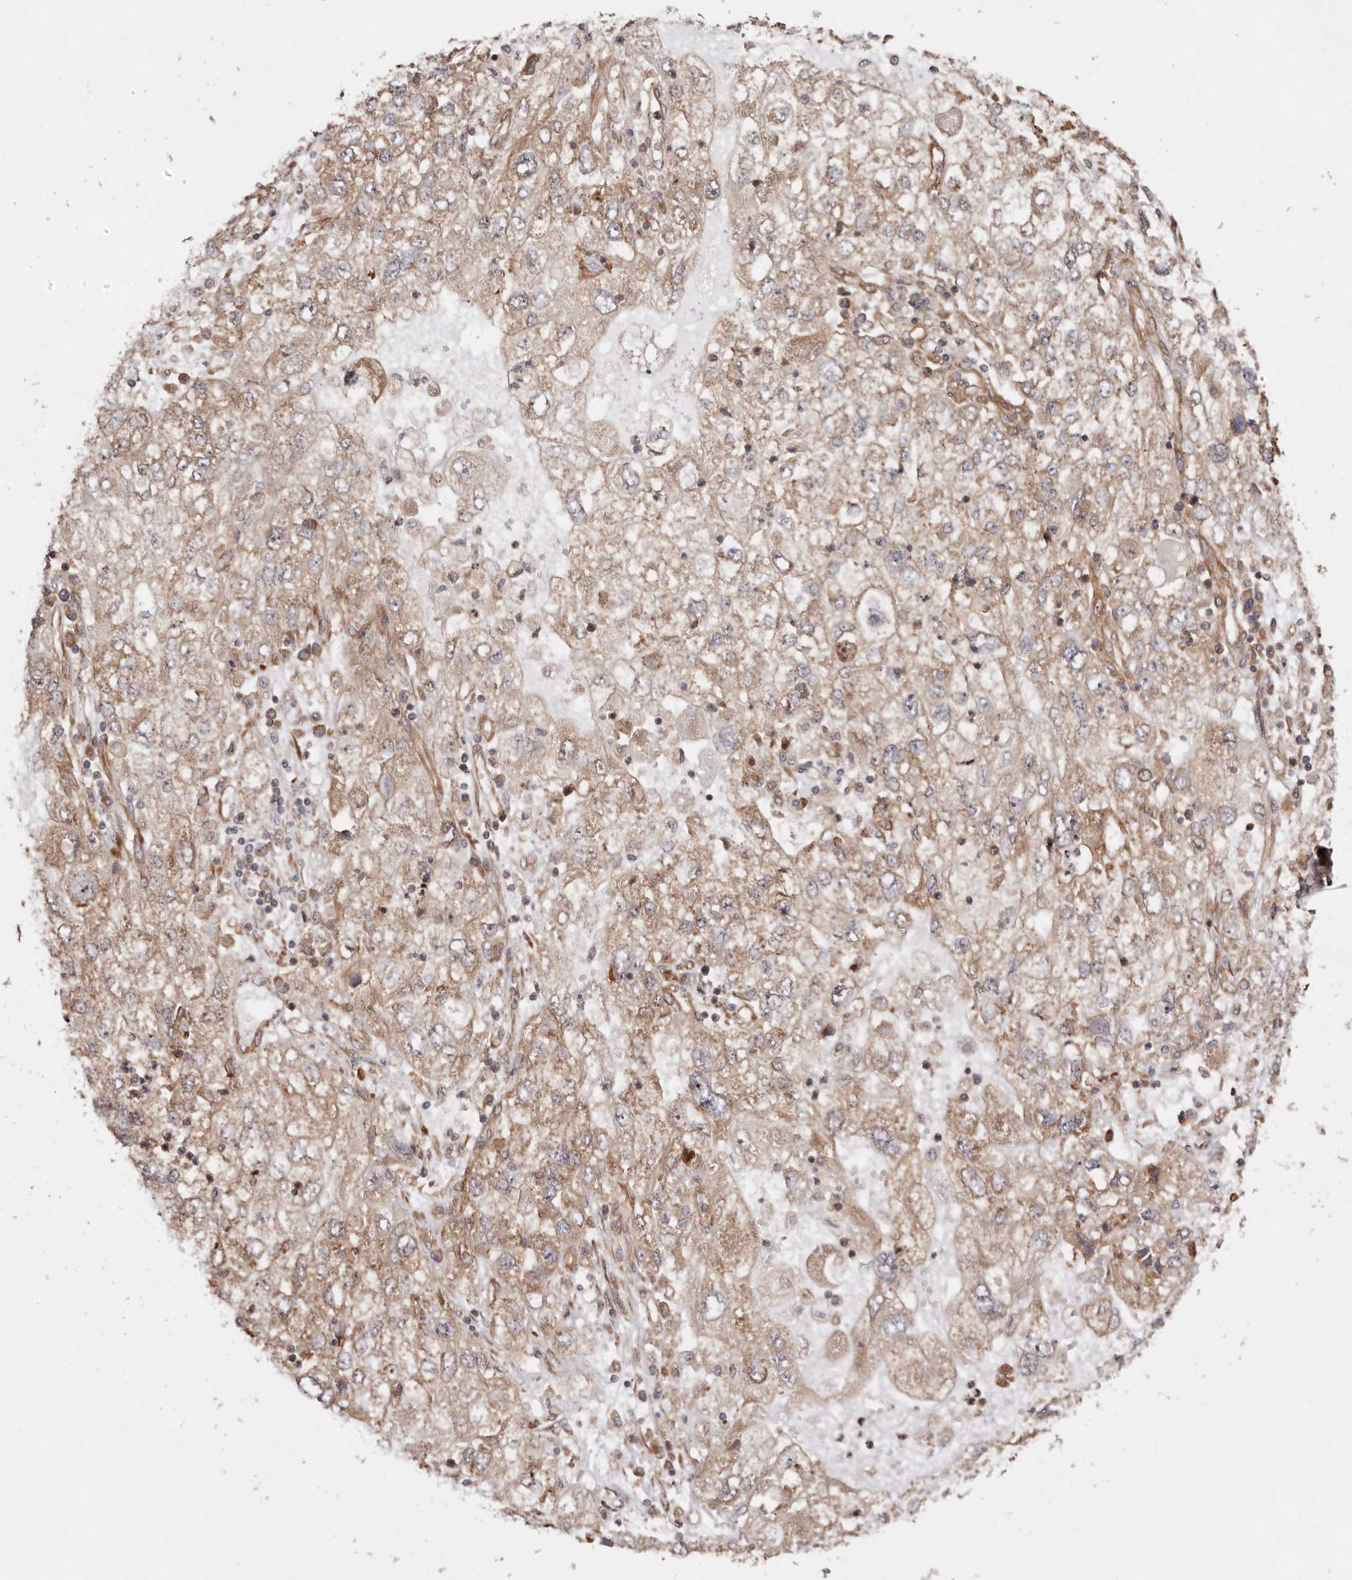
{"staining": {"intensity": "moderate", "quantity": ">75%", "location": "cytoplasmic/membranous"}, "tissue": "endometrial cancer", "cell_type": "Tumor cells", "image_type": "cancer", "snomed": [{"axis": "morphology", "description": "Adenocarcinoma, NOS"}, {"axis": "topography", "description": "Endometrium"}], "caption": "A photomicrograph of human endometrial adenocarcinoma stained for a protein exhibits moderate cytoplasmic/membranous brown staining in tumor cells.", "gene": "RPS6", "patient": {"sex": "female", "age": 49}}